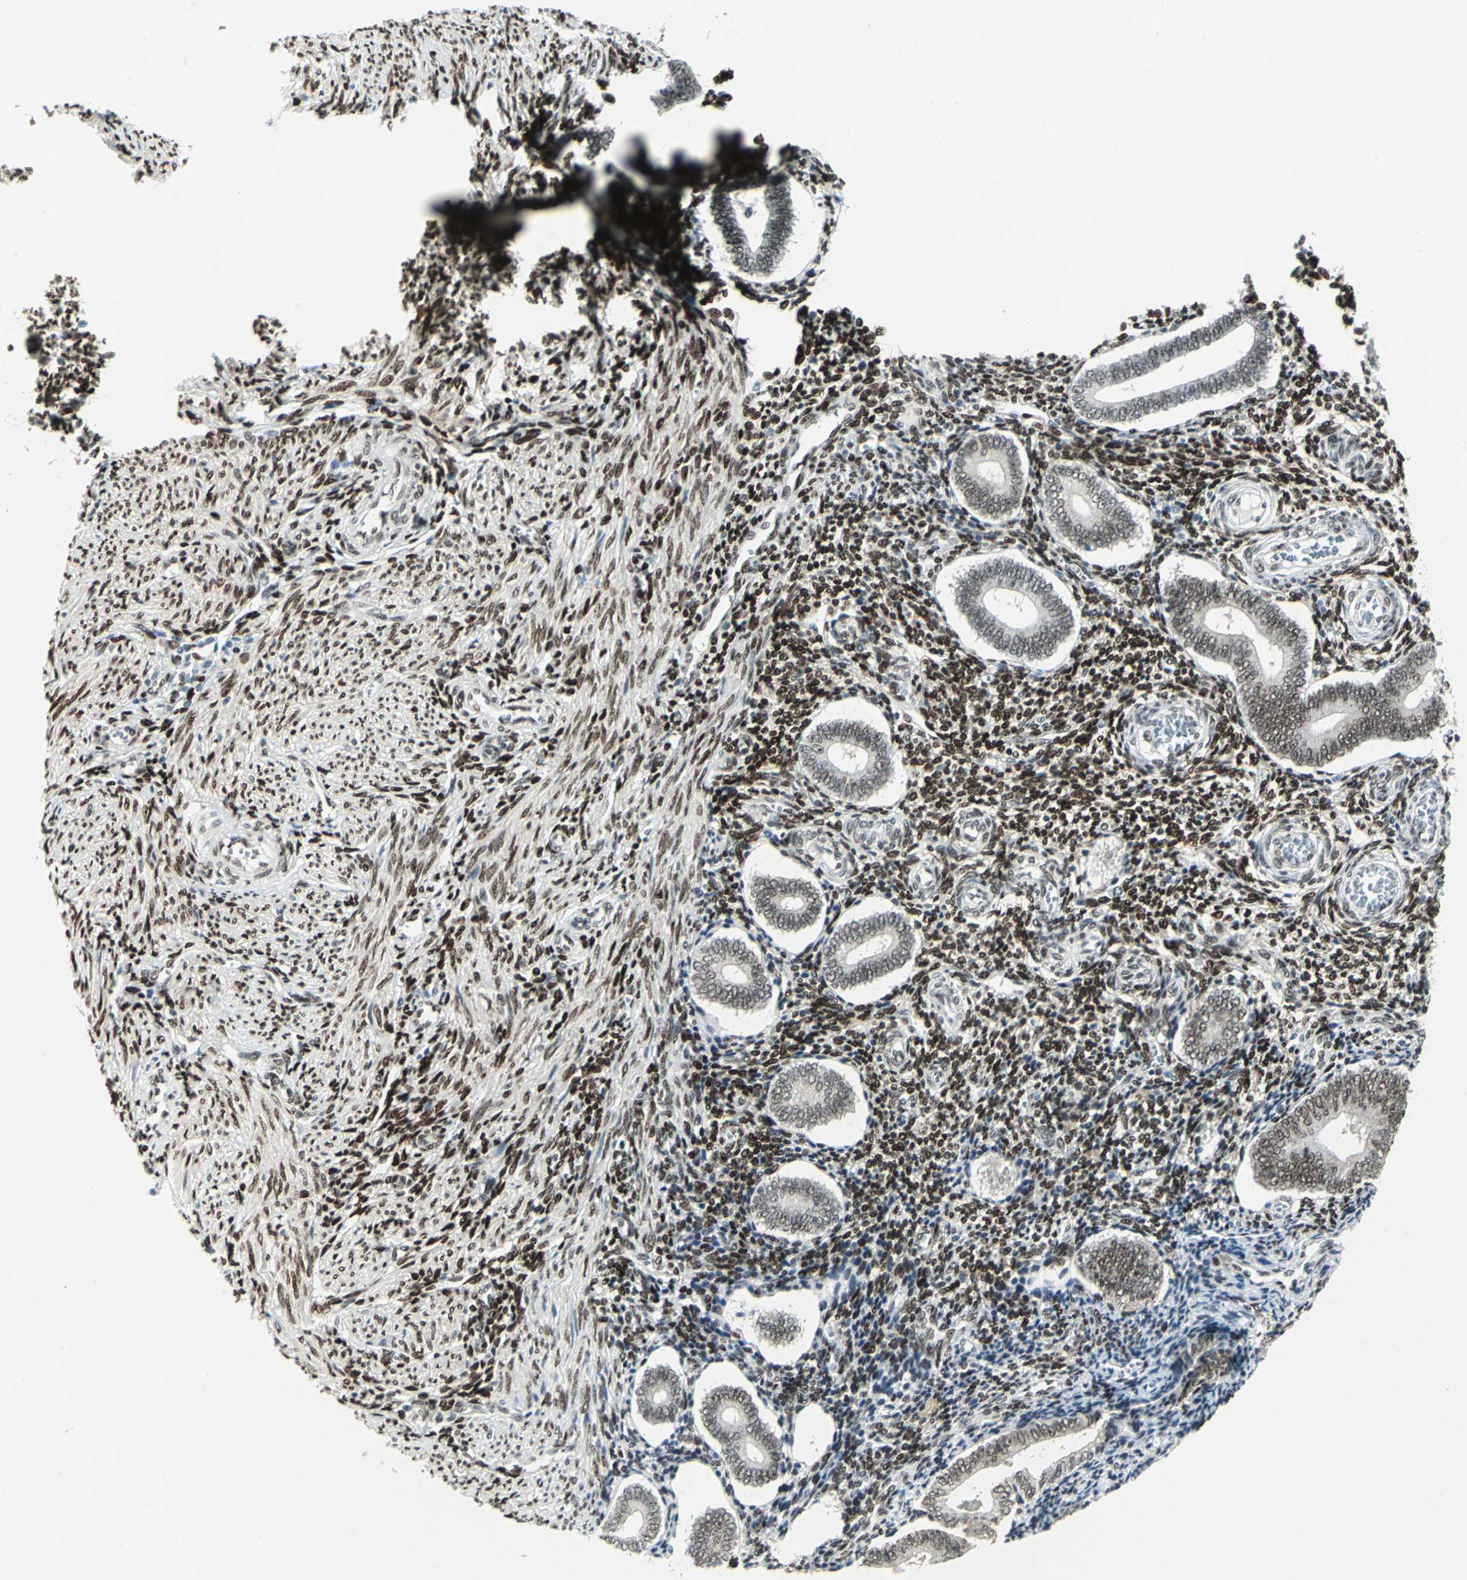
{"staining": {"intensity": "strong", "quantity": ">75%", "location": "nuclear"}, "tissue": "endometrium", "cell_type": "Cells in endometrial stroma", "image_type": "normal", "snomed": [{"axis": "morphology", "description": "Normal tissue, NOS"}, {"axis": "topography", "description": "Uterus"}, {"axis": "topography", "description": "Endometrium"}], "caption": "High-power microscopy captured an immunohistochemistry micrograph of unremarkable endometrium, revealing strong nuclear positivity in approximately >75% of cells in endometrial stroma.", "gene": "MEIS2", "patient": {"sex": "female", "age": 33}}